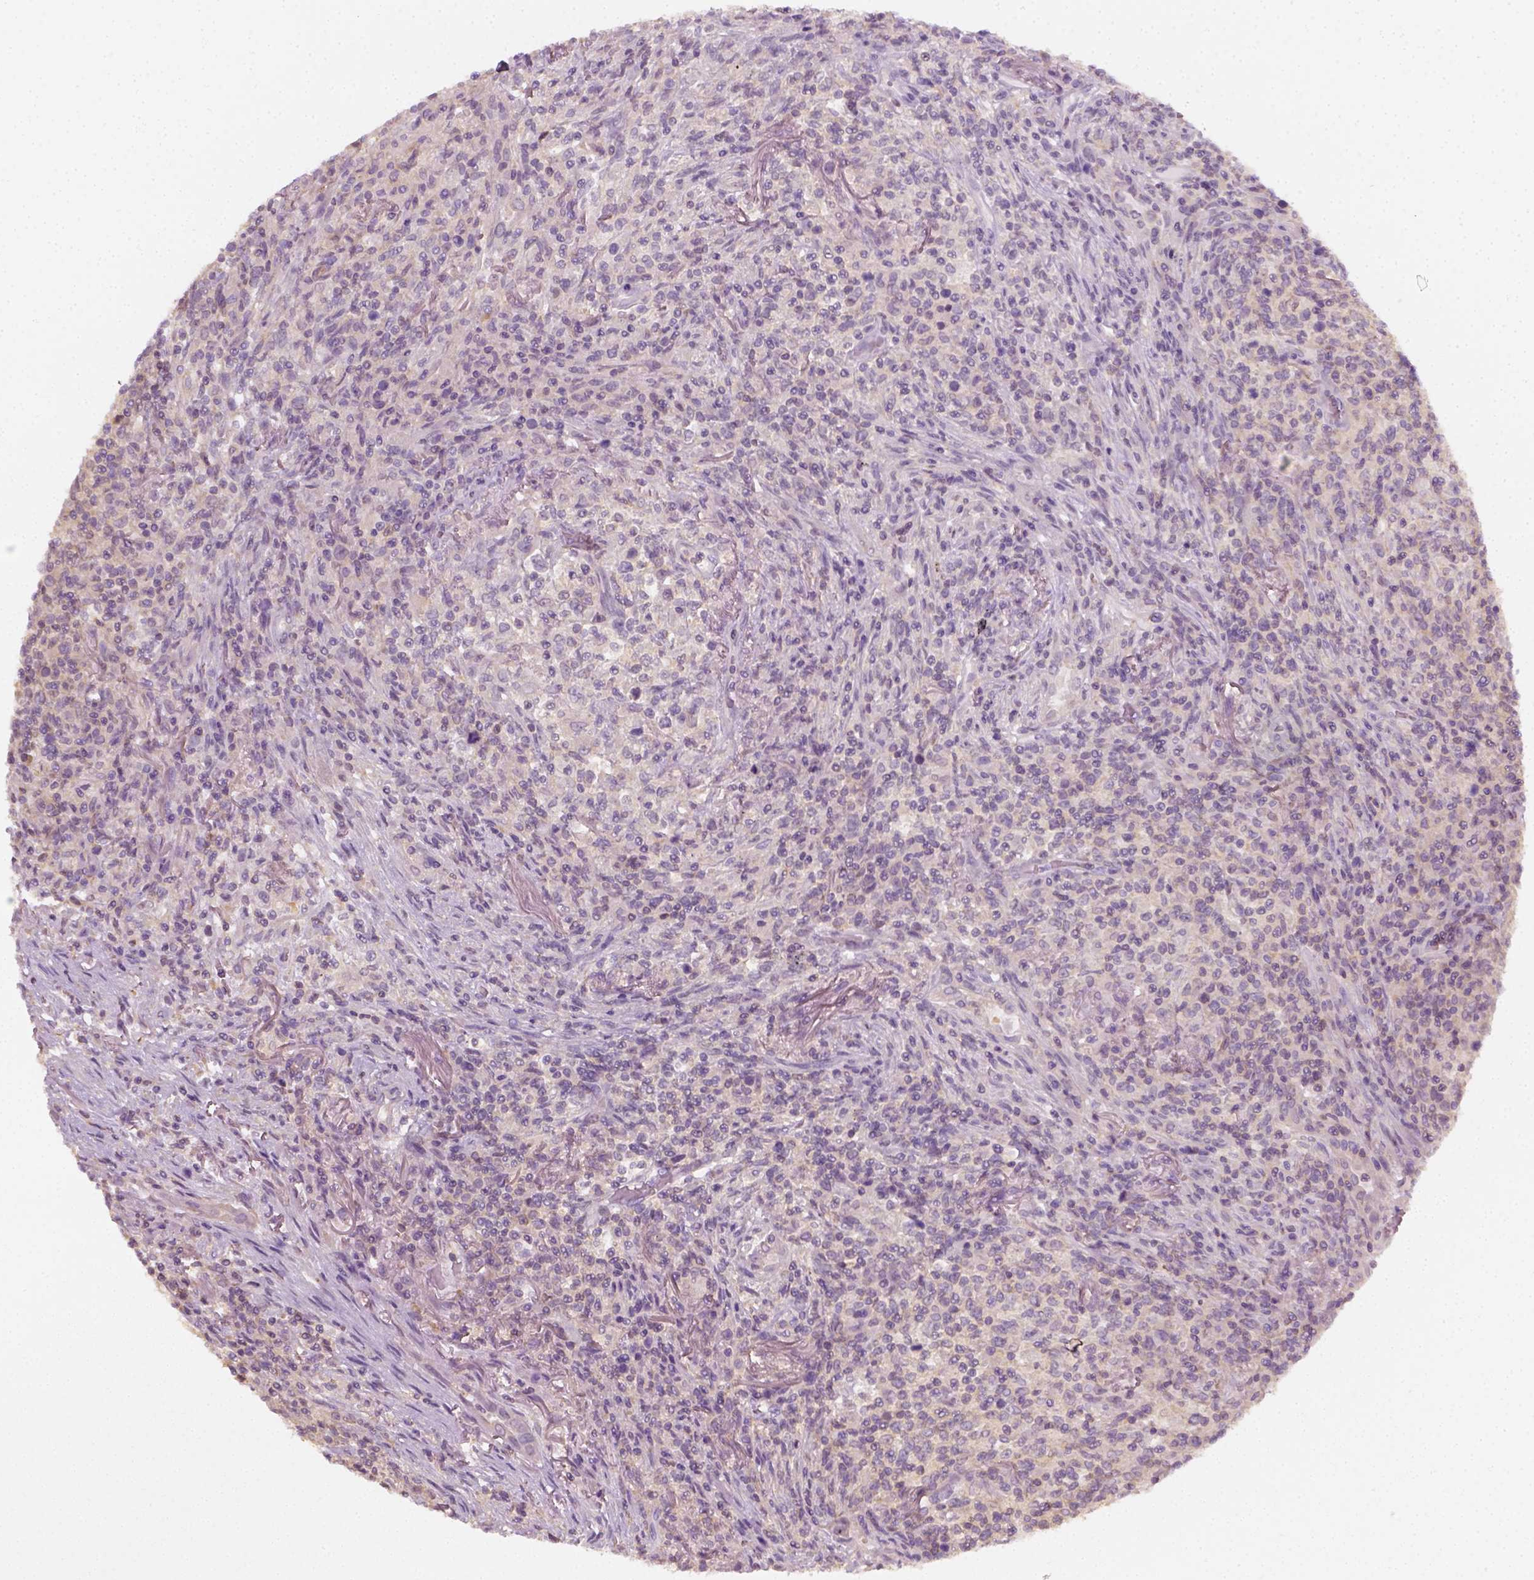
{"staining": {"intensity": "negative", "quantity": "none", "location": "none"}, "tissue": "lymphoma", "cell_type": "Tumor cells", "image_type": "cancer", "snomed": [{"axis": "morphology", "description": "Malignant lymphoma, non-Hodgkin's type, High grade"}, {"axis": "topography", "description": "Lung"}], "caption": "Image shows no protein staining in tumor cells of lymphoma tissue.", "gene": "EPHB1", "patient": {"sex": "male", "age": 79}}